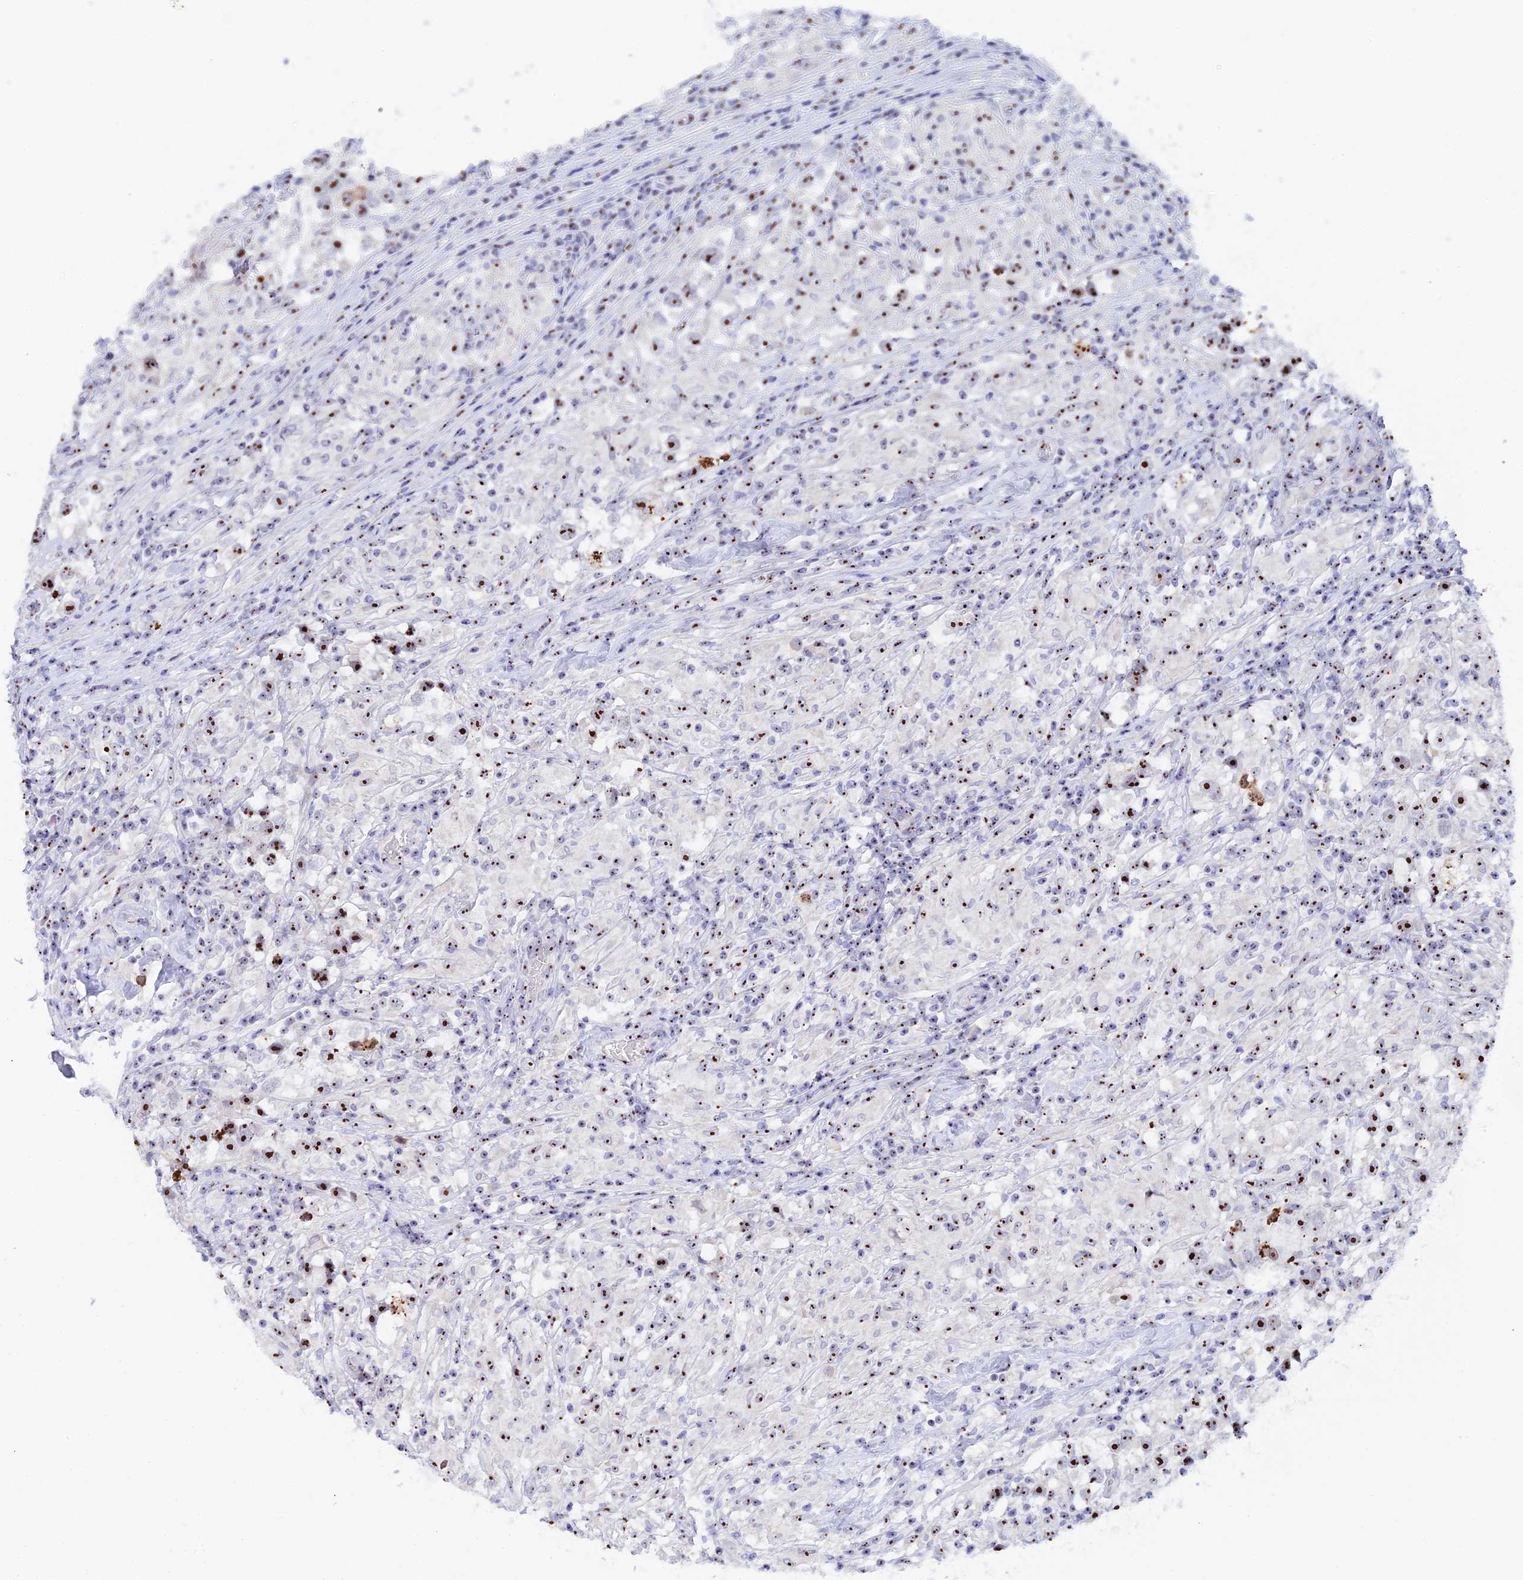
{"staining": {"intensity": "strong", "quantity": "25%-75%", "location": "nuclear"}, "tissue": "testis cancer", "cell_type": "Tumor cells", "image_type": "cancer", "snomed": [{"axis": "morphology", "description": "Seminoma, NOS"}, {"axis": "topography", "description": "Testis"}], "caption": "The image exhibits immunohistochemical staining of testis seminoma. There is strong nuclear expression is seen in about 25%-75% of tumor cells.", "gene": "RSL1D1", "patient": {"sex": "male", "age": 46}}